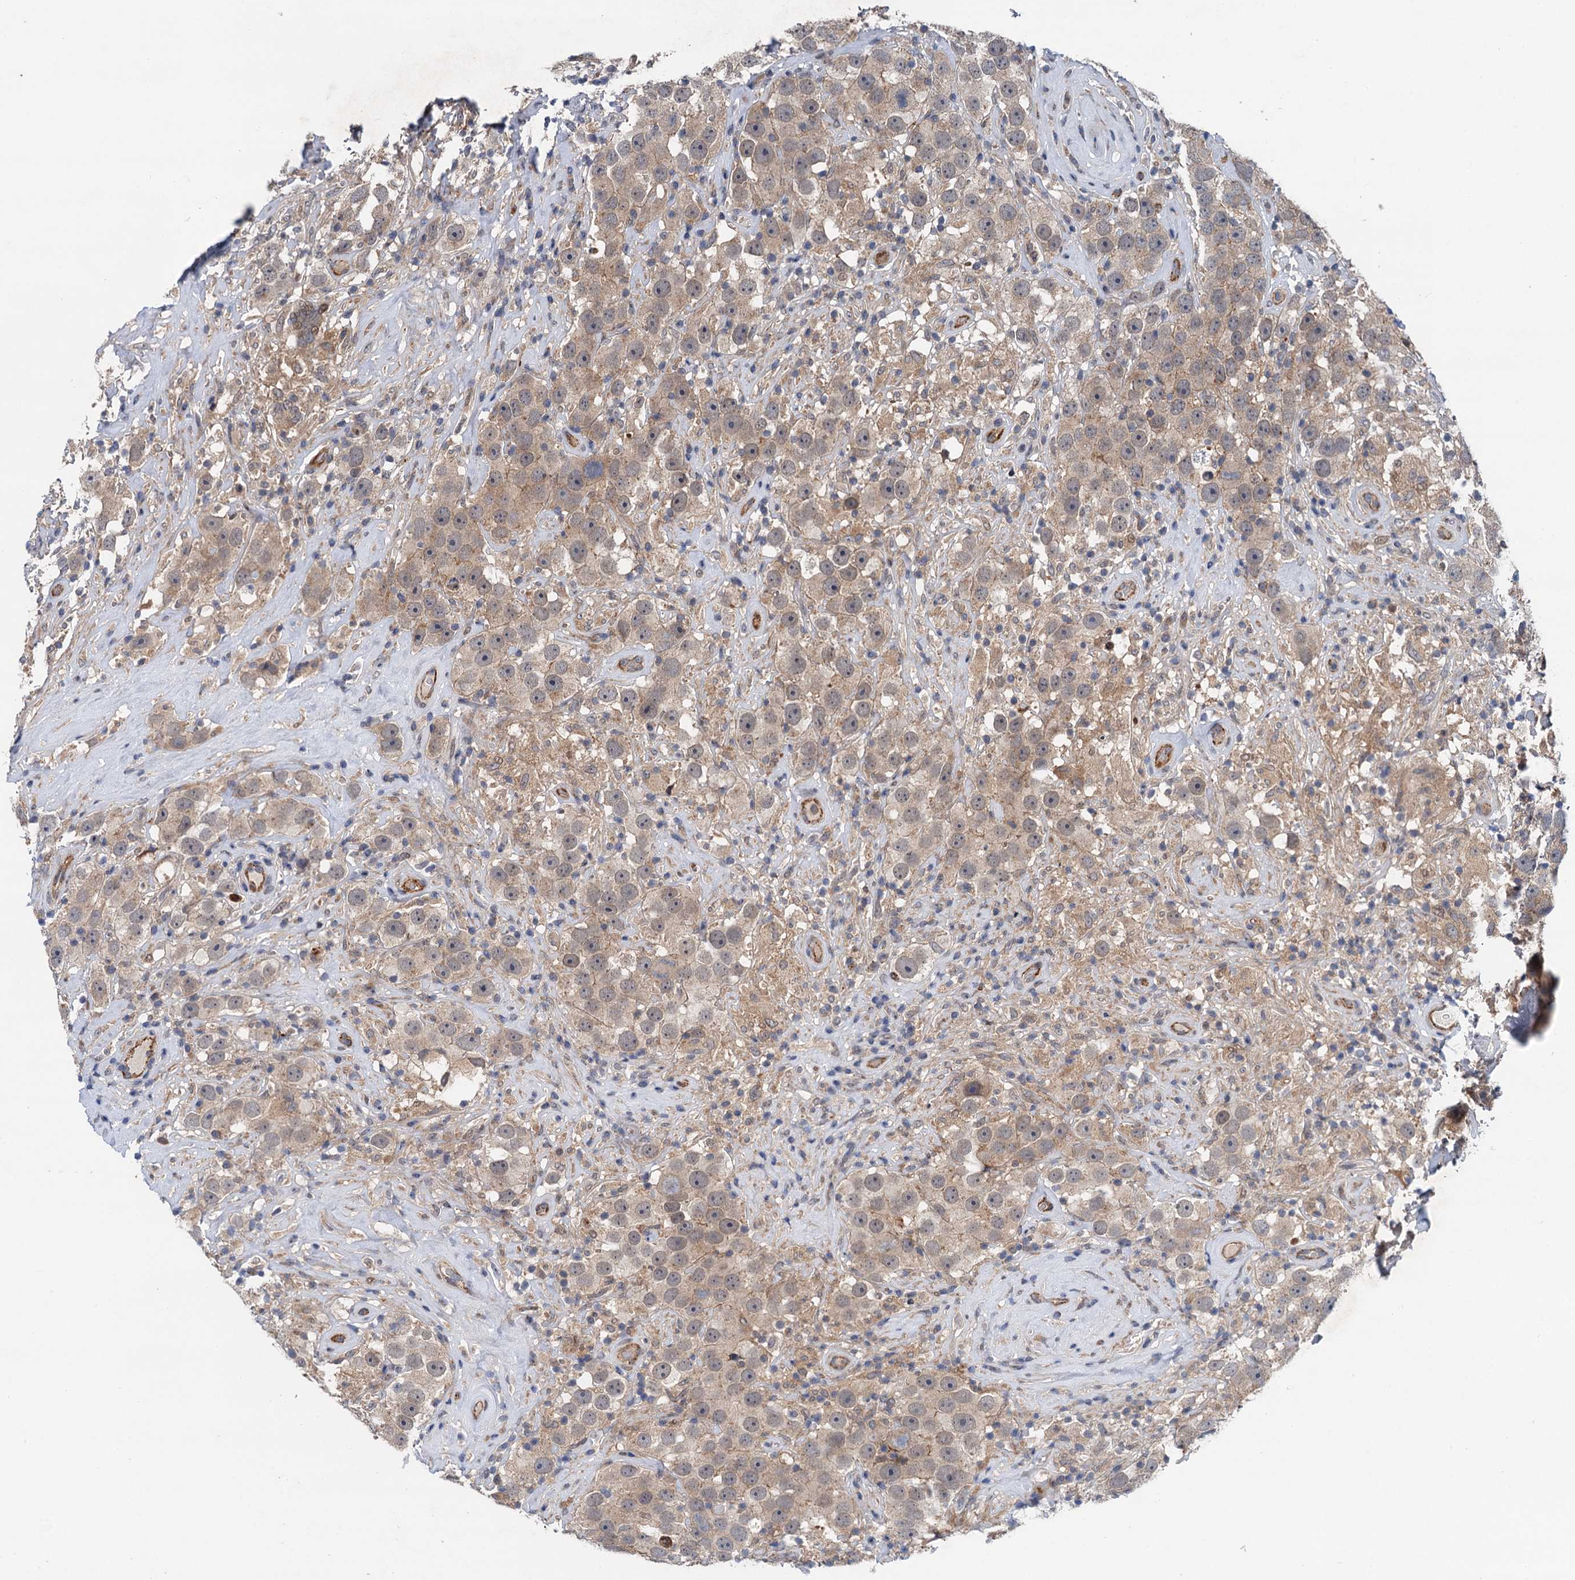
{"staining": {"intensity": "weak", "quantity": ">75%", "location": "cytoplasmic/membranous"}, "tissue": "testis cancer", "cell_type": "Tumor cells", "image_type": "cancer", "snomed": [{"axis": "morphology", "description": "Seminoma, NOS"}, {"axis": "topography", "description": "Testis"}], "caption": "Protein staining shows weak cytoplasmic/membranous expression in approximately >75% of tumor cells in testis seminoma.", "gene": "NLRP10", "patient": {"sex": "male", "age": 49}}